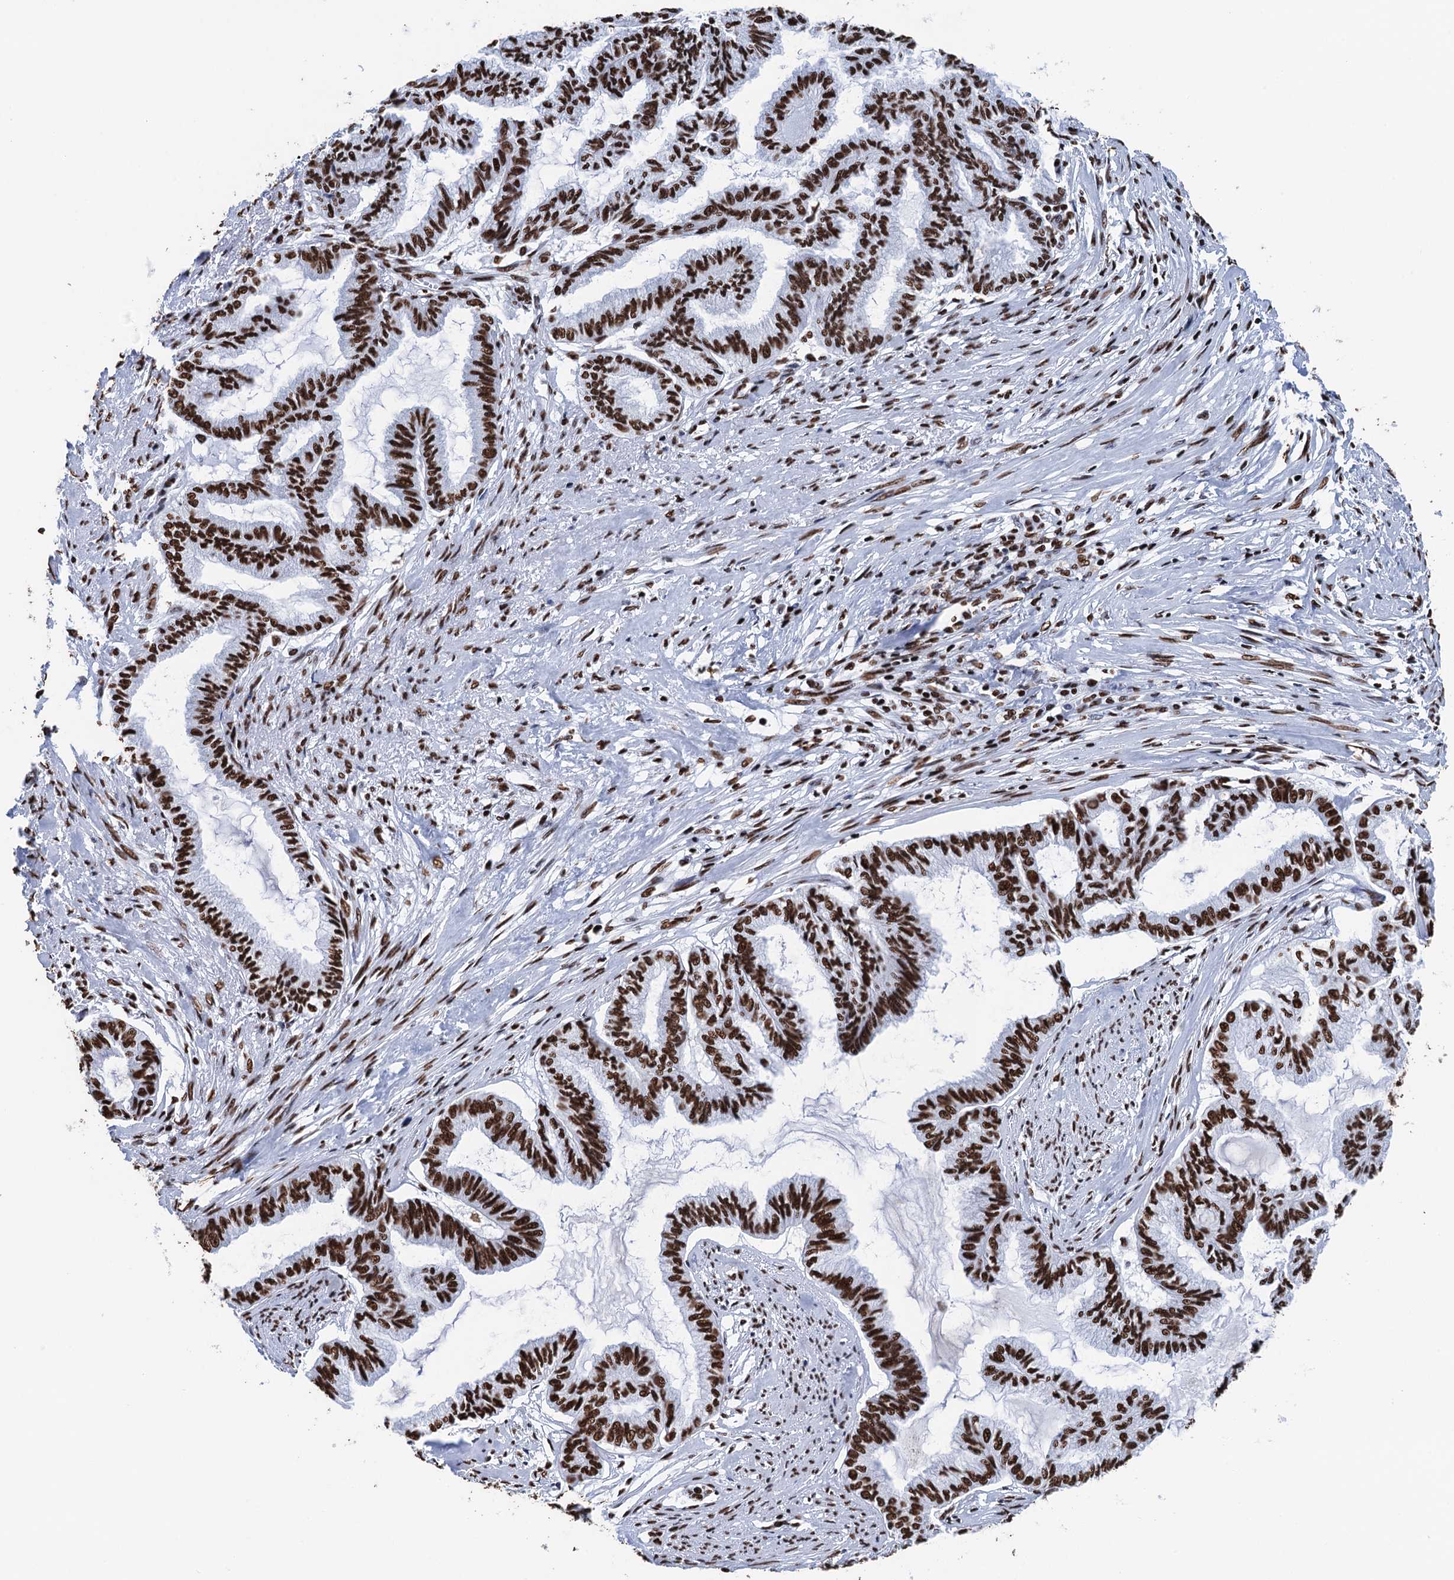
{"staining": {"intensity": "strong", "quantity": ">75%", "location": "nuclear"}, "tissue": "endometrial cancer", "cell_type": "Tumor cells", "image_type": "cancer", "snomed": [{"axis": "morphology", "description": "Adenocarcinoma, NOS"}, {"axis": "topography", "description": "Endometrium"}], "caption": "A brown stain labels strong nuclear expression of a protein in human endometrial adenocarcinoma tumor cells. Immunohistochemistry (ihc) stains the protein of interest in brown and the nuclei are stained blue.", "gene": "UBA2", "patient": {"sex": "female", "age": 86}}